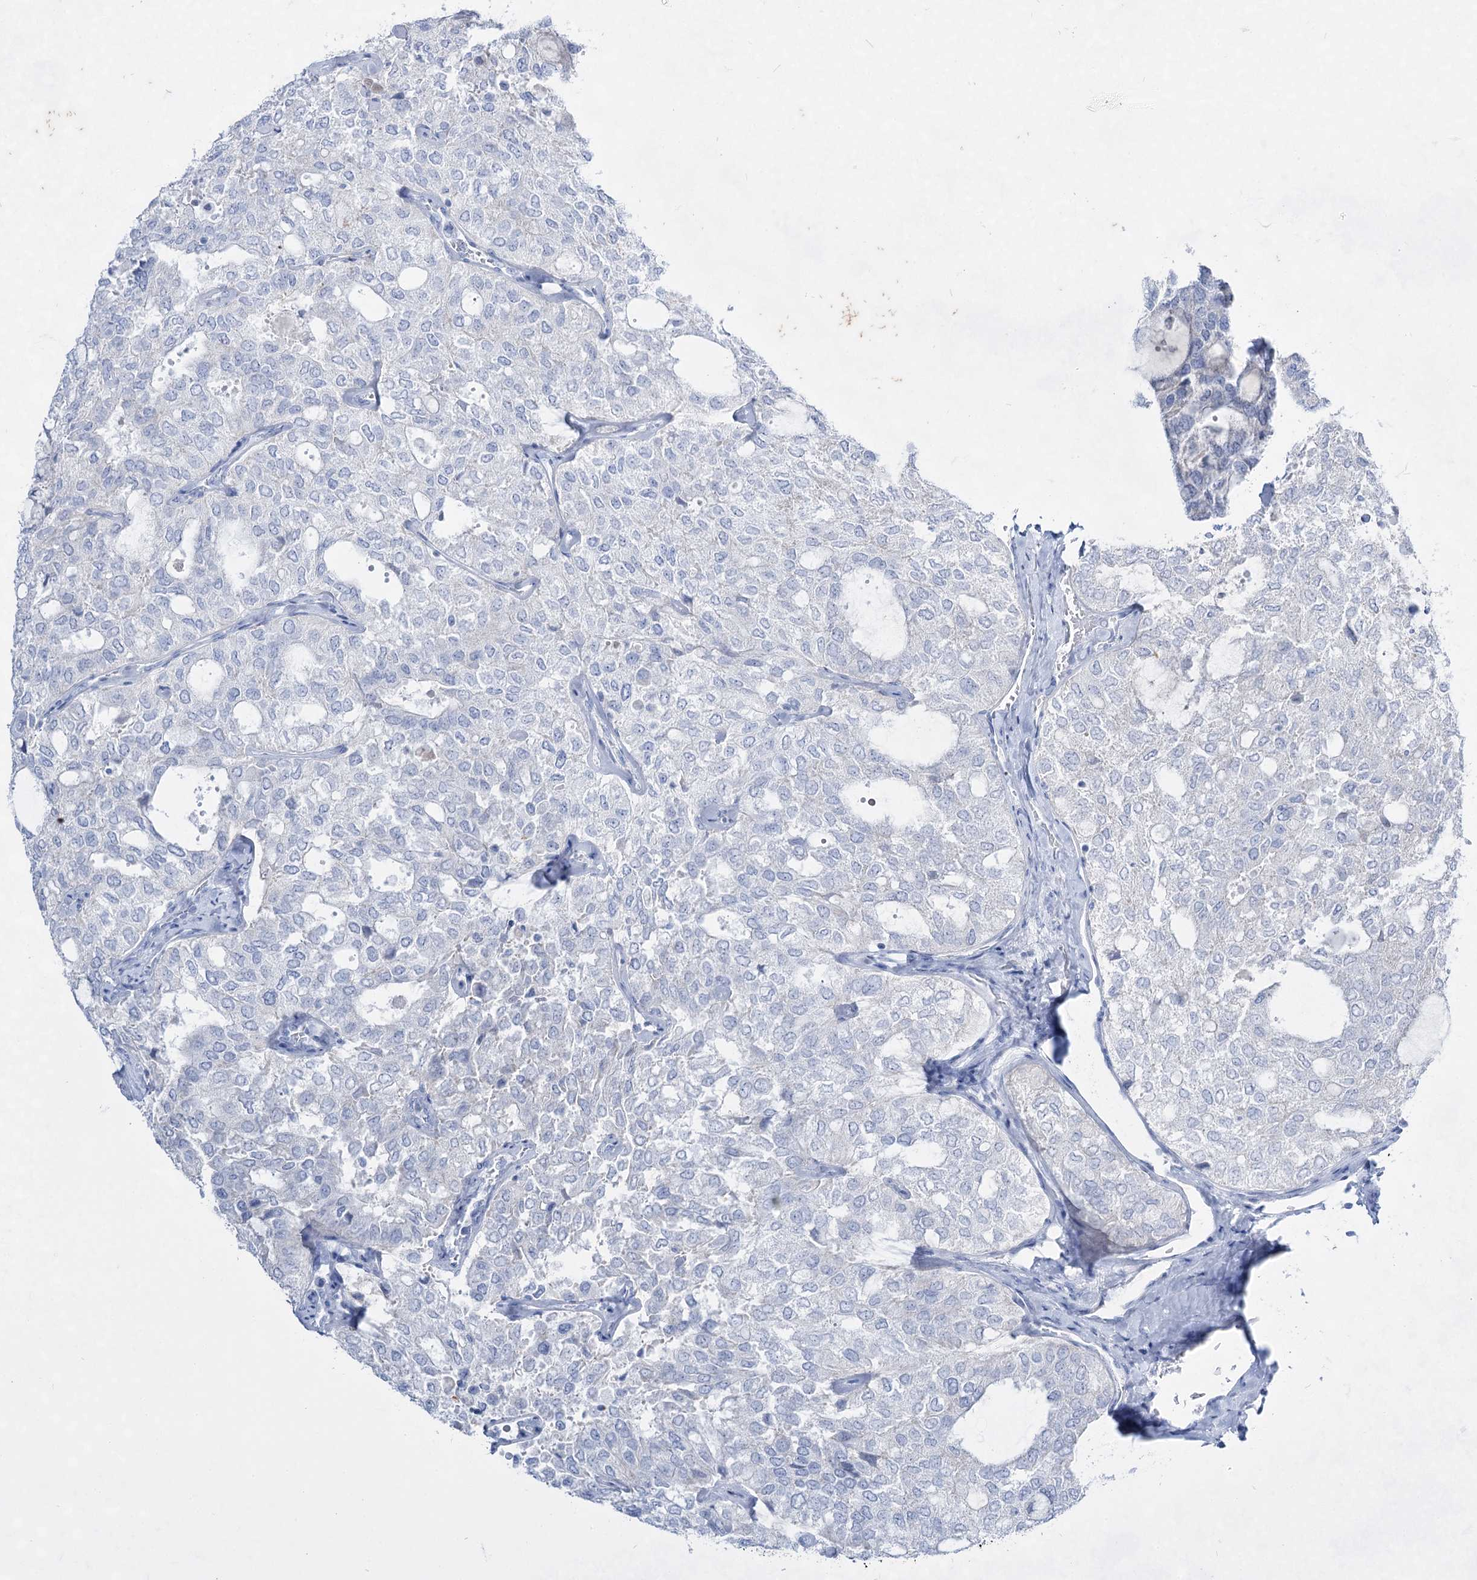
{"staining": {"intensity": "negative", "quantity": "none", "location": "none"}, "tissue": "thyroid cancer", "cell_type": "Tumor cells", "image_type": "cancer", "snomed": [{"axis": "morphology", "description": "Follicular adenoma carcinoma, NOS"}, {"axis": "topography", "description": "Thyroid gland"}], "caption": "An IHC photomicrograph of follicular adenoma carcinoma (thyroid) is shown. There is no staining in tumor cells of follicular adenoma carcinoma (thyroid).", "gene": "ACRV1", "patient": {"sex": "male", "age": 75}}